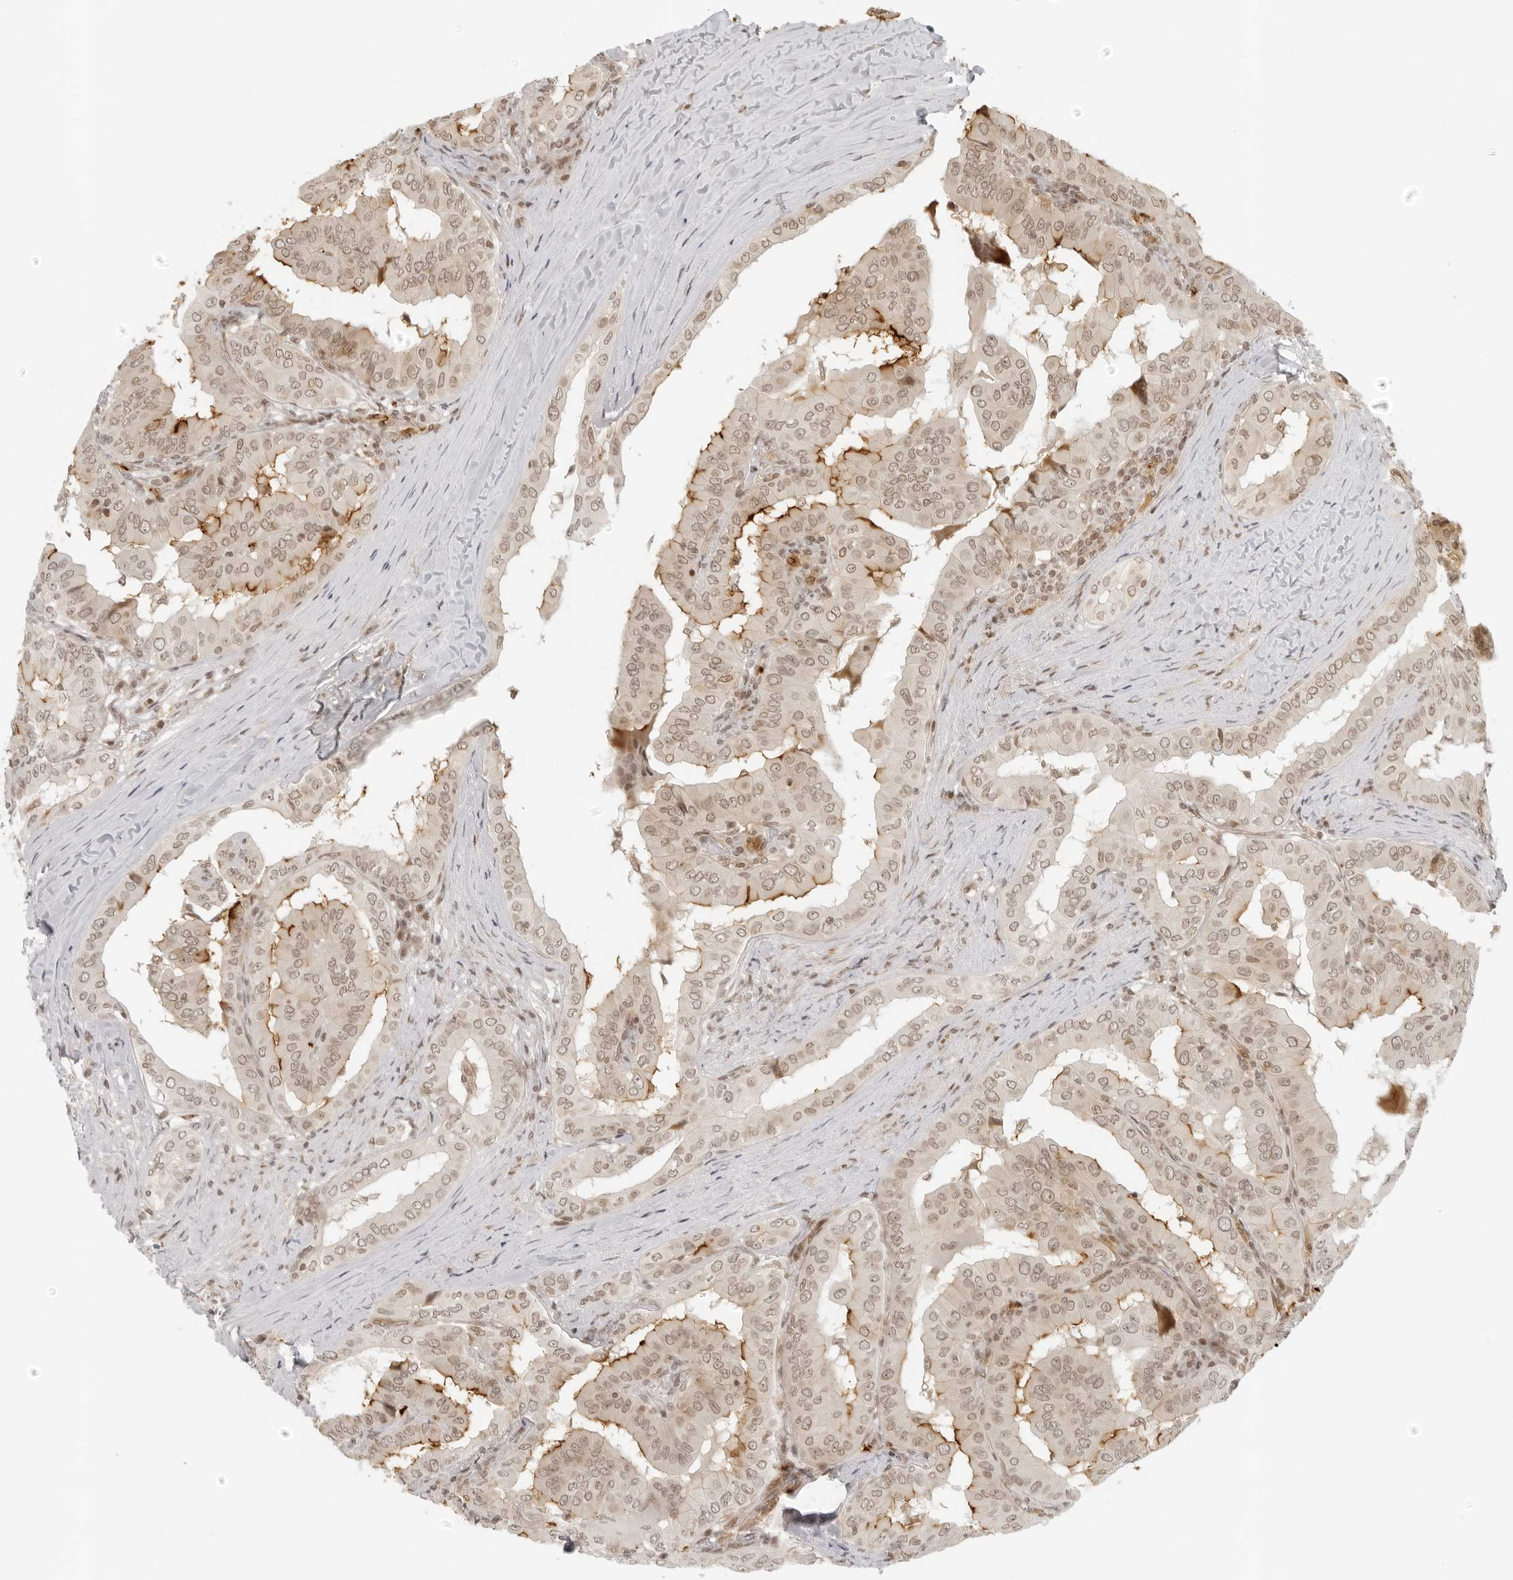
{"staining": {"intensity": "moderate", "quantity": ">75%", "location": "cytoplasmic/membranous,nuclear"}, "tissue": "thyroid cancer", "cell_type": "Tumor cells", "image_type": "cancer", "snomed": [{"axis": "morphology", "description": "Papillary adenocarcinoma, NOS"}, {"axis": "topography", "description": "Thyroid gland"}], "caption": "Tumor cells show medium levels of moderate cytoplasmic/membranous and nuclear staining in about >75% of cells in papillary adenocarcinoma (thyroid). (IHC, brightfield microscopy, high magnification).", "gene": "ZNF407", "patient": {"sex": "male", "age": 33}}